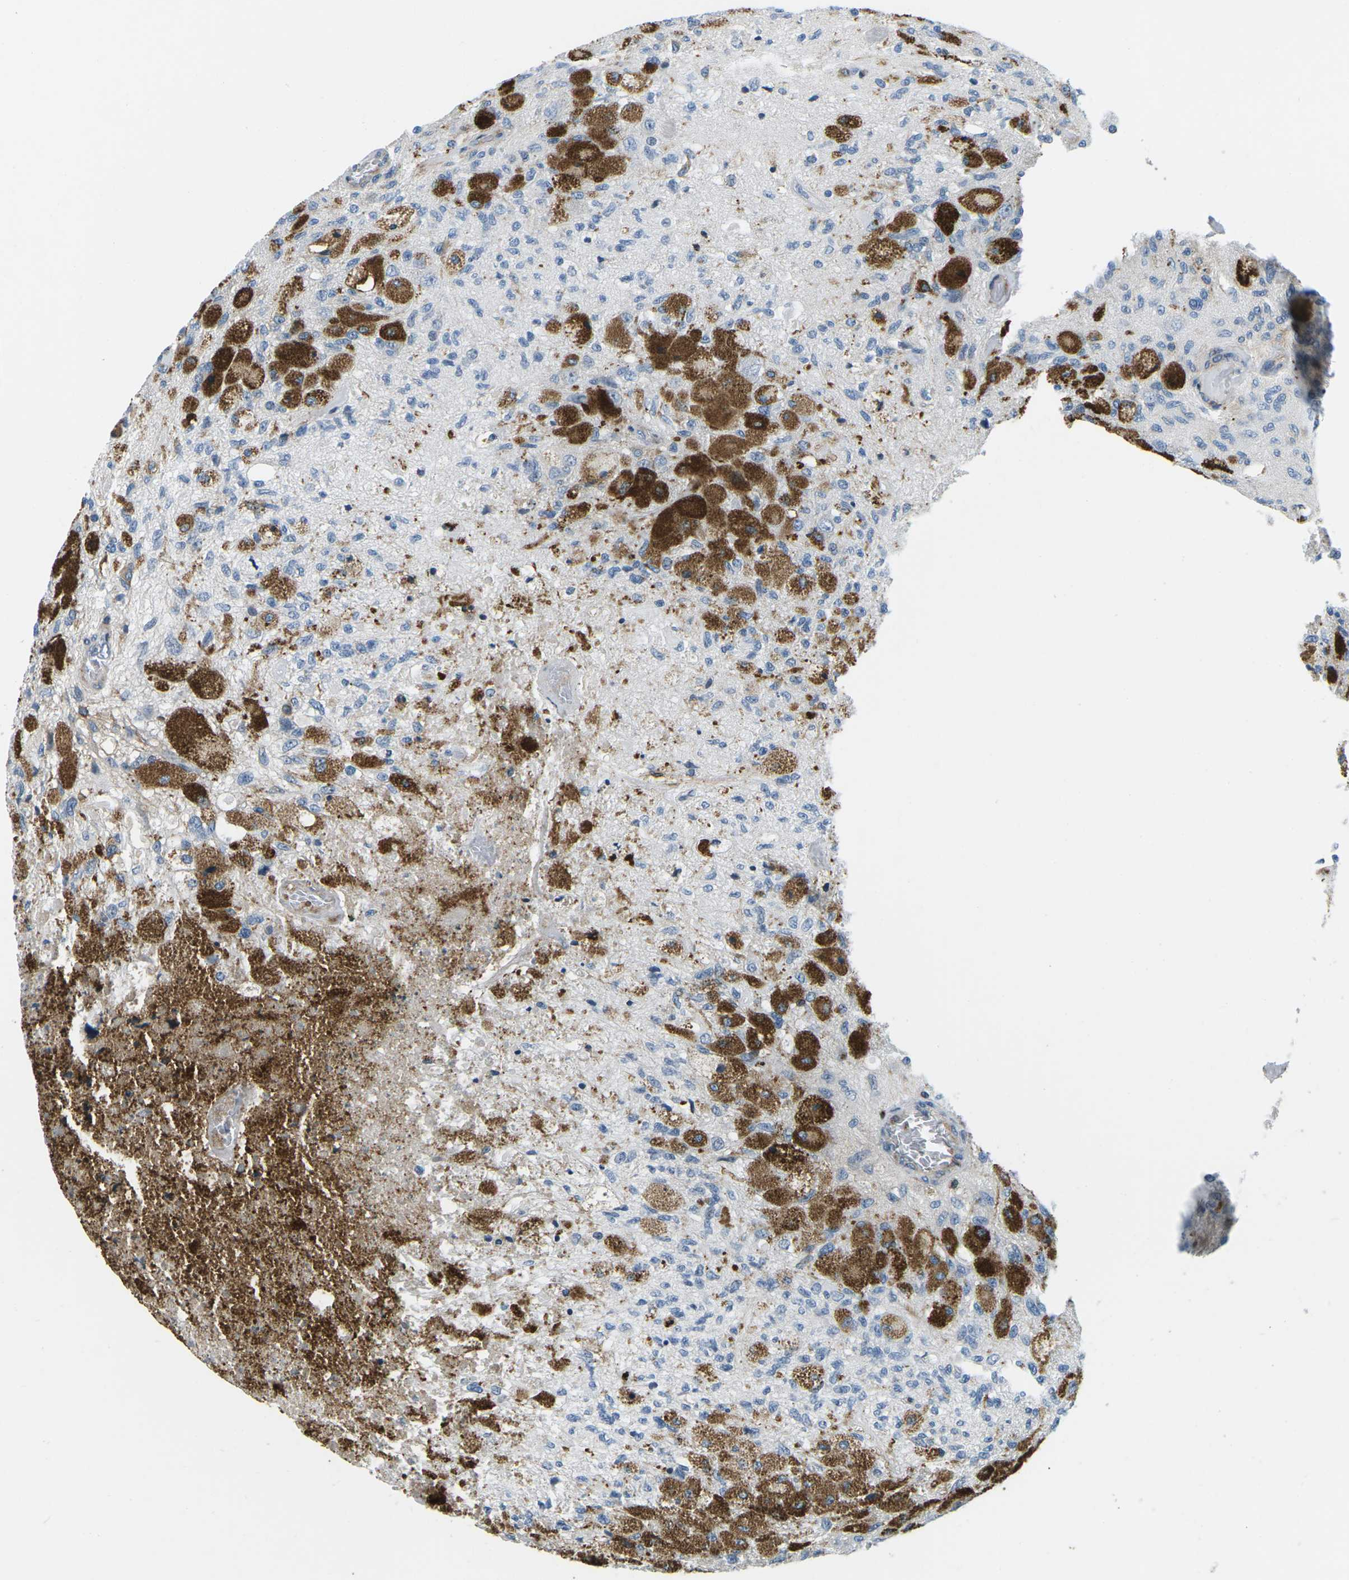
{"staining": {"intensity": "negative", "quantity": "none", "location": "none"}, "tissue": "glioma", "cell_type": "Tumor cells", "image_type": "cancer", "snomed": [{"axis": "morphology", "description": "Normal tissue, NOS"}, {"axis": "morphology", "description": "Glioma, malignant, High grade"}, {"axis": "topography", "description": "Cerebral cortex"}], "caption": "DAB (3,3'-diaminobenzidine) immunohistochemical staining of malignant glioma (high-grade) displays no significant expression in tumor cells.", "gene": "HLA-B", "patient": {"sex": "male", "age": 77}}